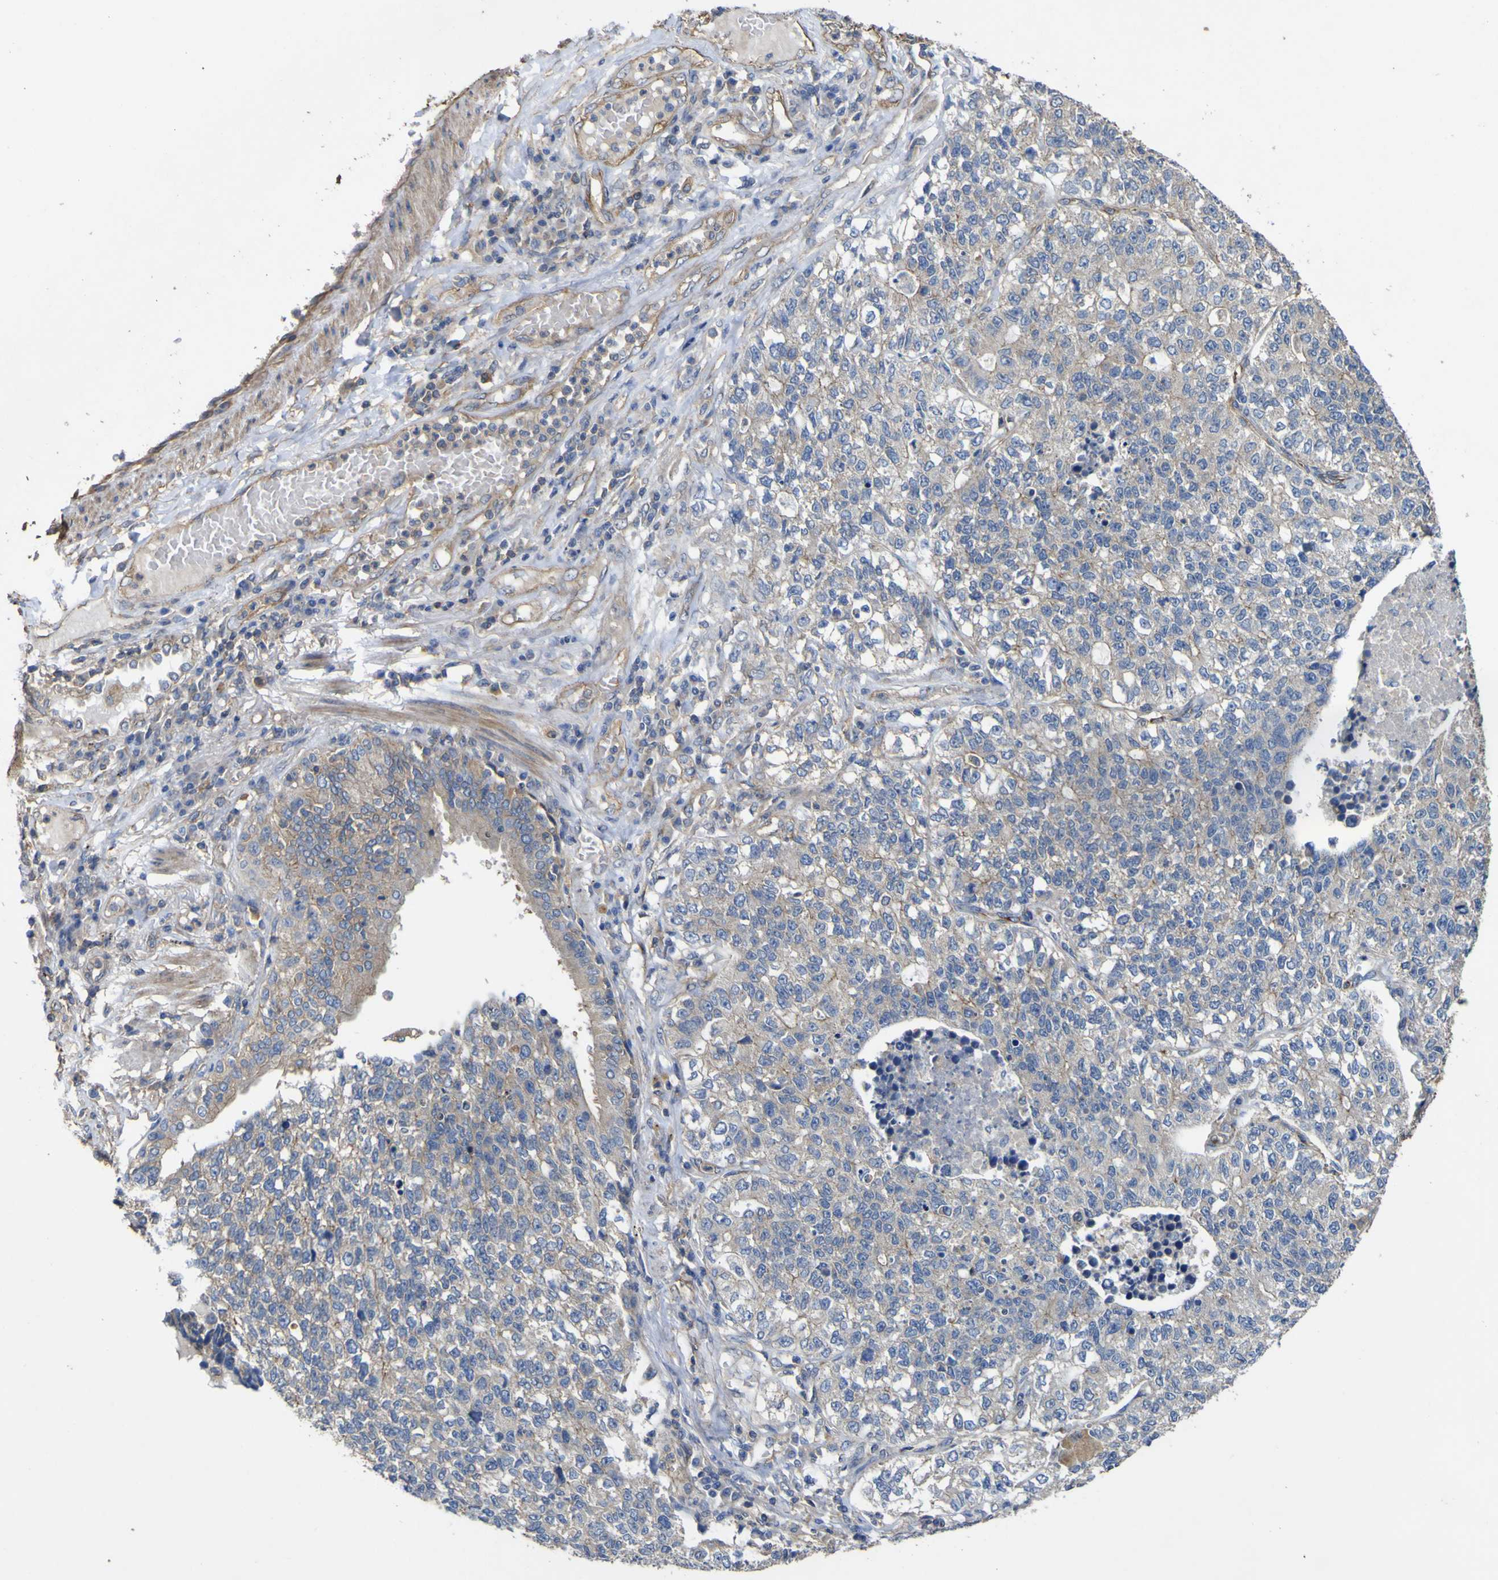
{"staining": {"intensity": "weak", "quantity": "<25%", "location": "cytoplasmic/membranous"}, "tissue": "lung cancer", "cell_type": "Tumor cells", "image_type": "cancer", "snomed": [{"axis": "morphology", "description": "Adenocarcinoma, NOS"}, {"axis": "topography", "description": "Lung"}], "caption": "Immunohistochemical staining of human adenocarcinoma (lung) demonstrates no significant positivity in tumor cells.", "gene": "TNFSF15", "patient": {"sex": "male", "age": 49}}